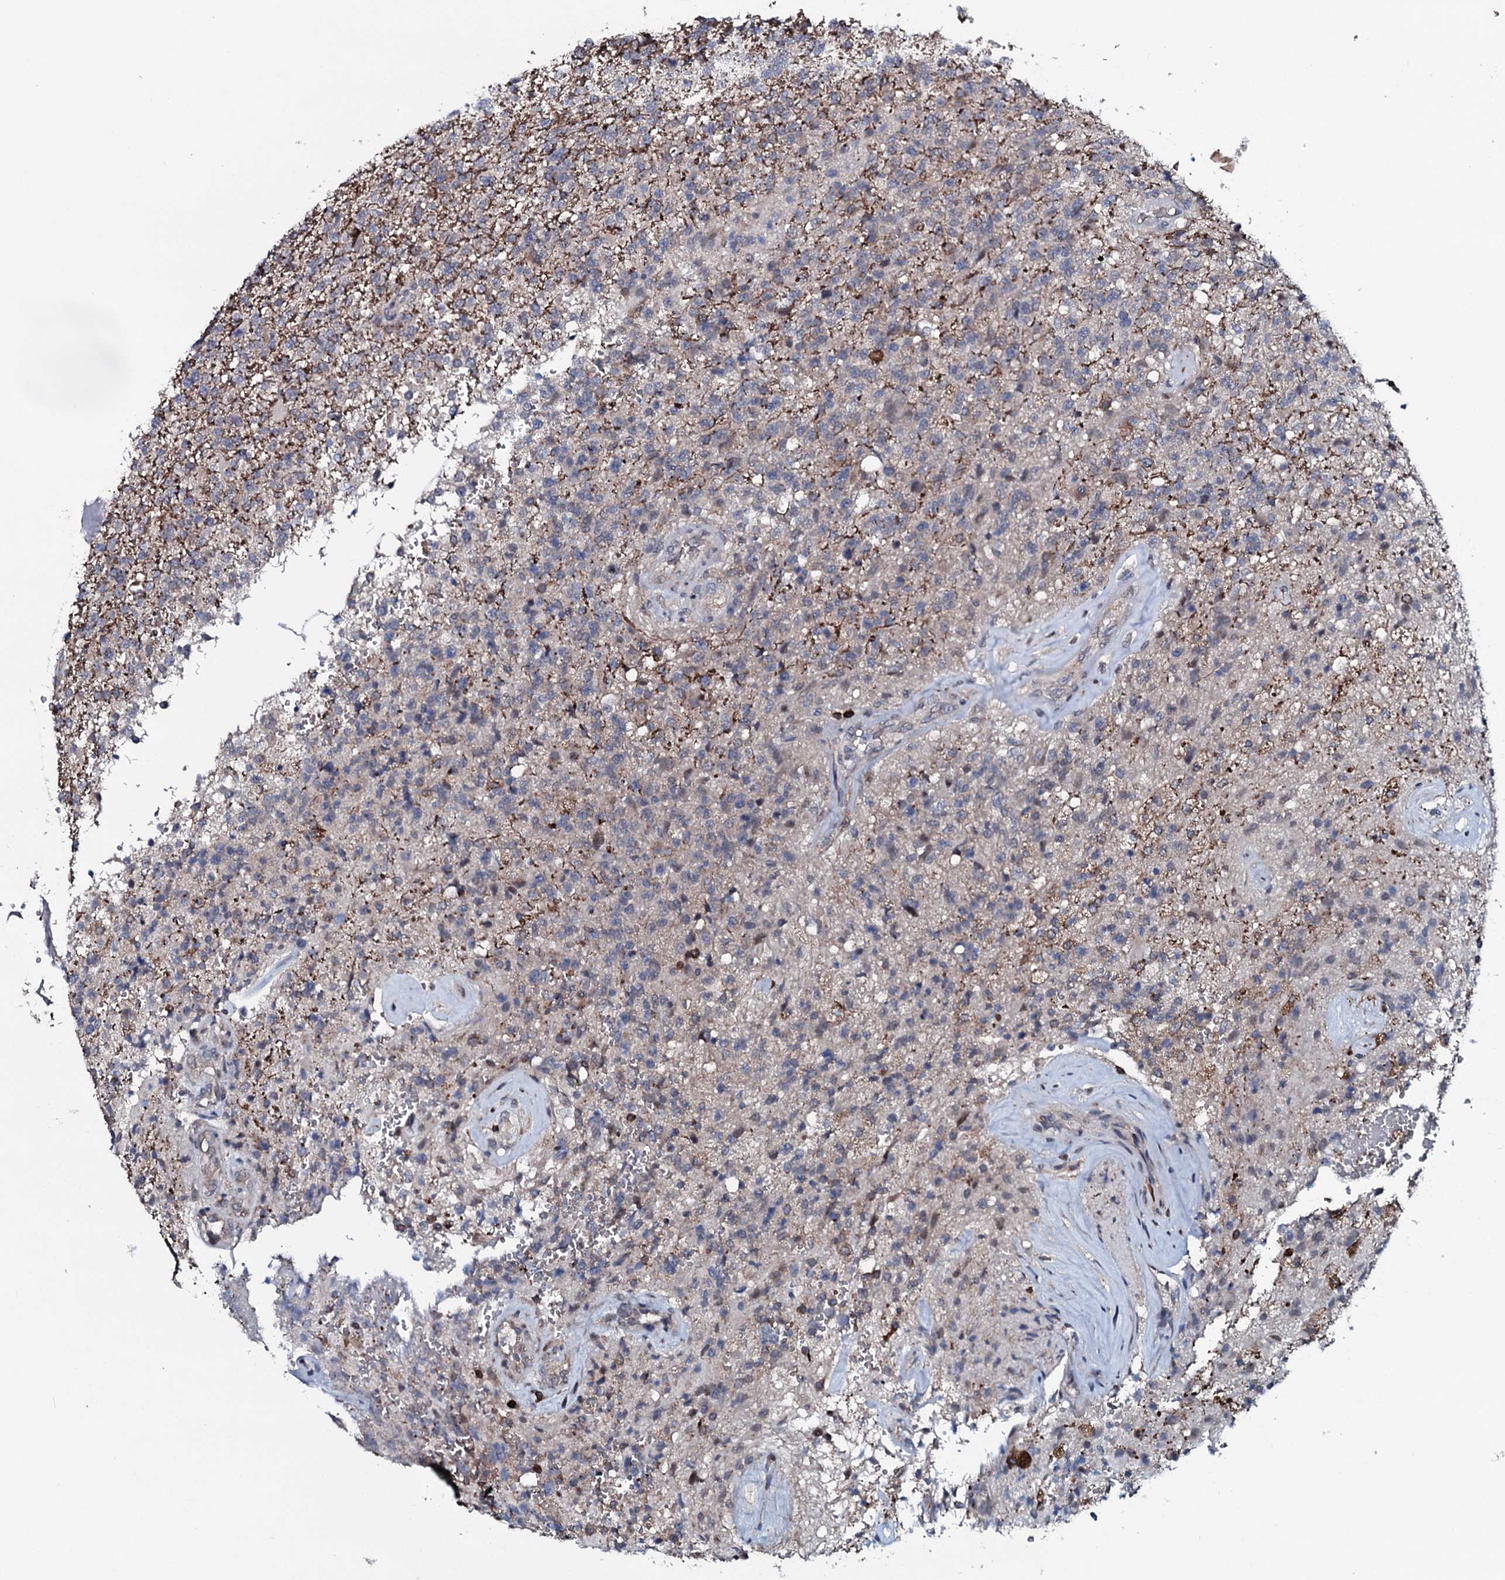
{"staining": {"intensity": "negative", "quantity": "none", "location": "none"}, "tissue": "glioma", "cell_type": "Tumor cells", "image_type": "cancer", "snomed": [{"axis": "morphology", "description": "Glioma, malignant, High grade"}, {"axis": "topography", "description": "Brain"}], "caption": "The photomicrograph reveals no significant expression in tumor cells of malignant glioma (high-grade). (DAB (3,3'-diaminobenzidine) IHC visualized using brightfield microscopy, high magnification).", "gene": "OGFOD2", "patient": {"sex": "male", "age": 56}}